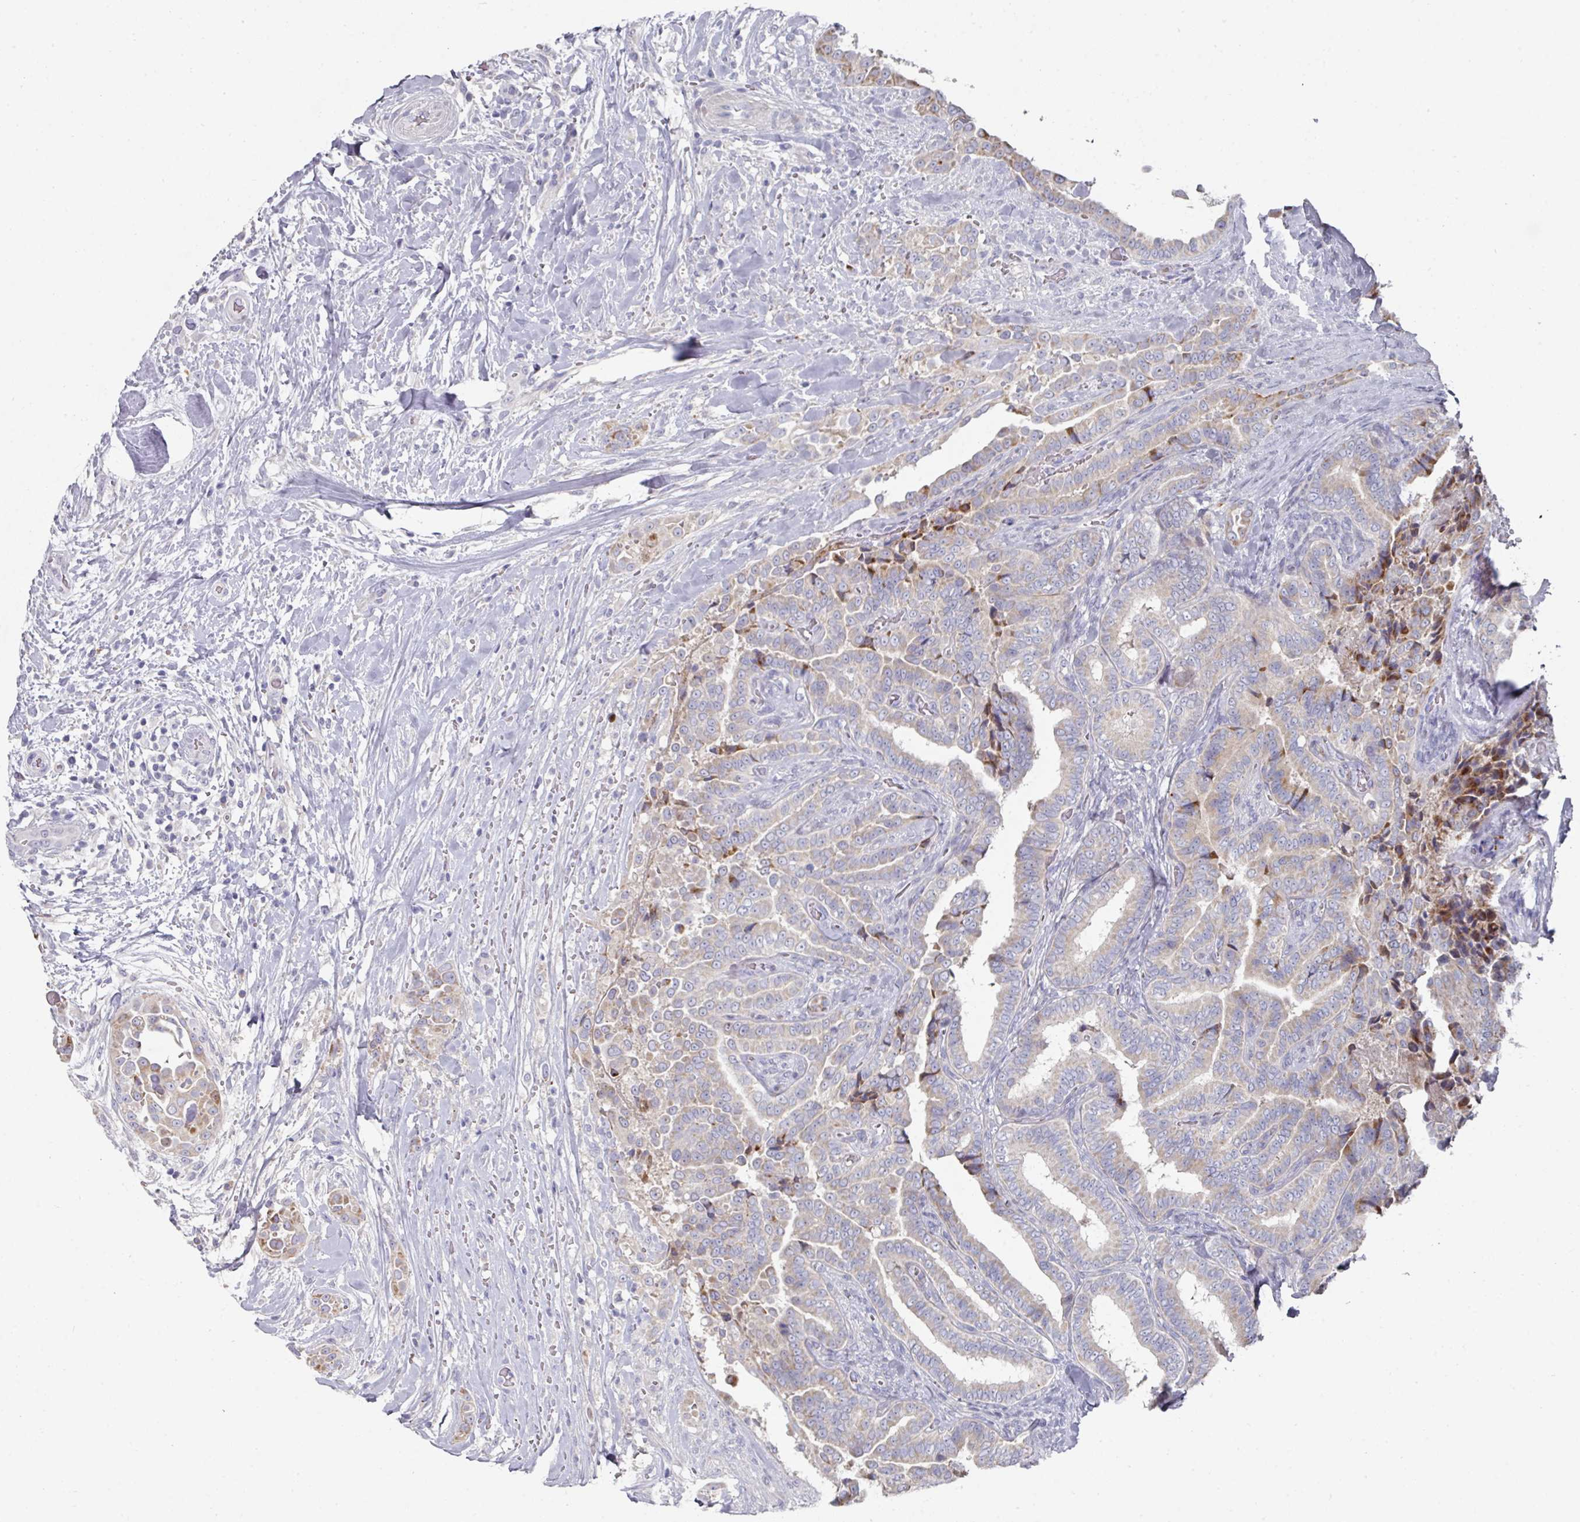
{"staining": {"intensity": "weak", "quantity": "25%-75%", "location": "cytoplasmic/membranous"}, "tissue": "thyroid cancer", "cell_type": "Tumor cells", "image_type": "cancer", "snomed": [{"axis": "morphology", "description": "Papillary adenocarcinoma, NOS"}, {"axis": "topography", "description": "Thyroid gland"}], "caption": "Tumor cells demonstrate low levels of weak cytoplasmic/membranous staining in about 25%-75% of cells in thyroid cancer (papillary adenocarcinoma).", "gene": "NT5C1A", "patient": {"sex": "male", "age": 61}}